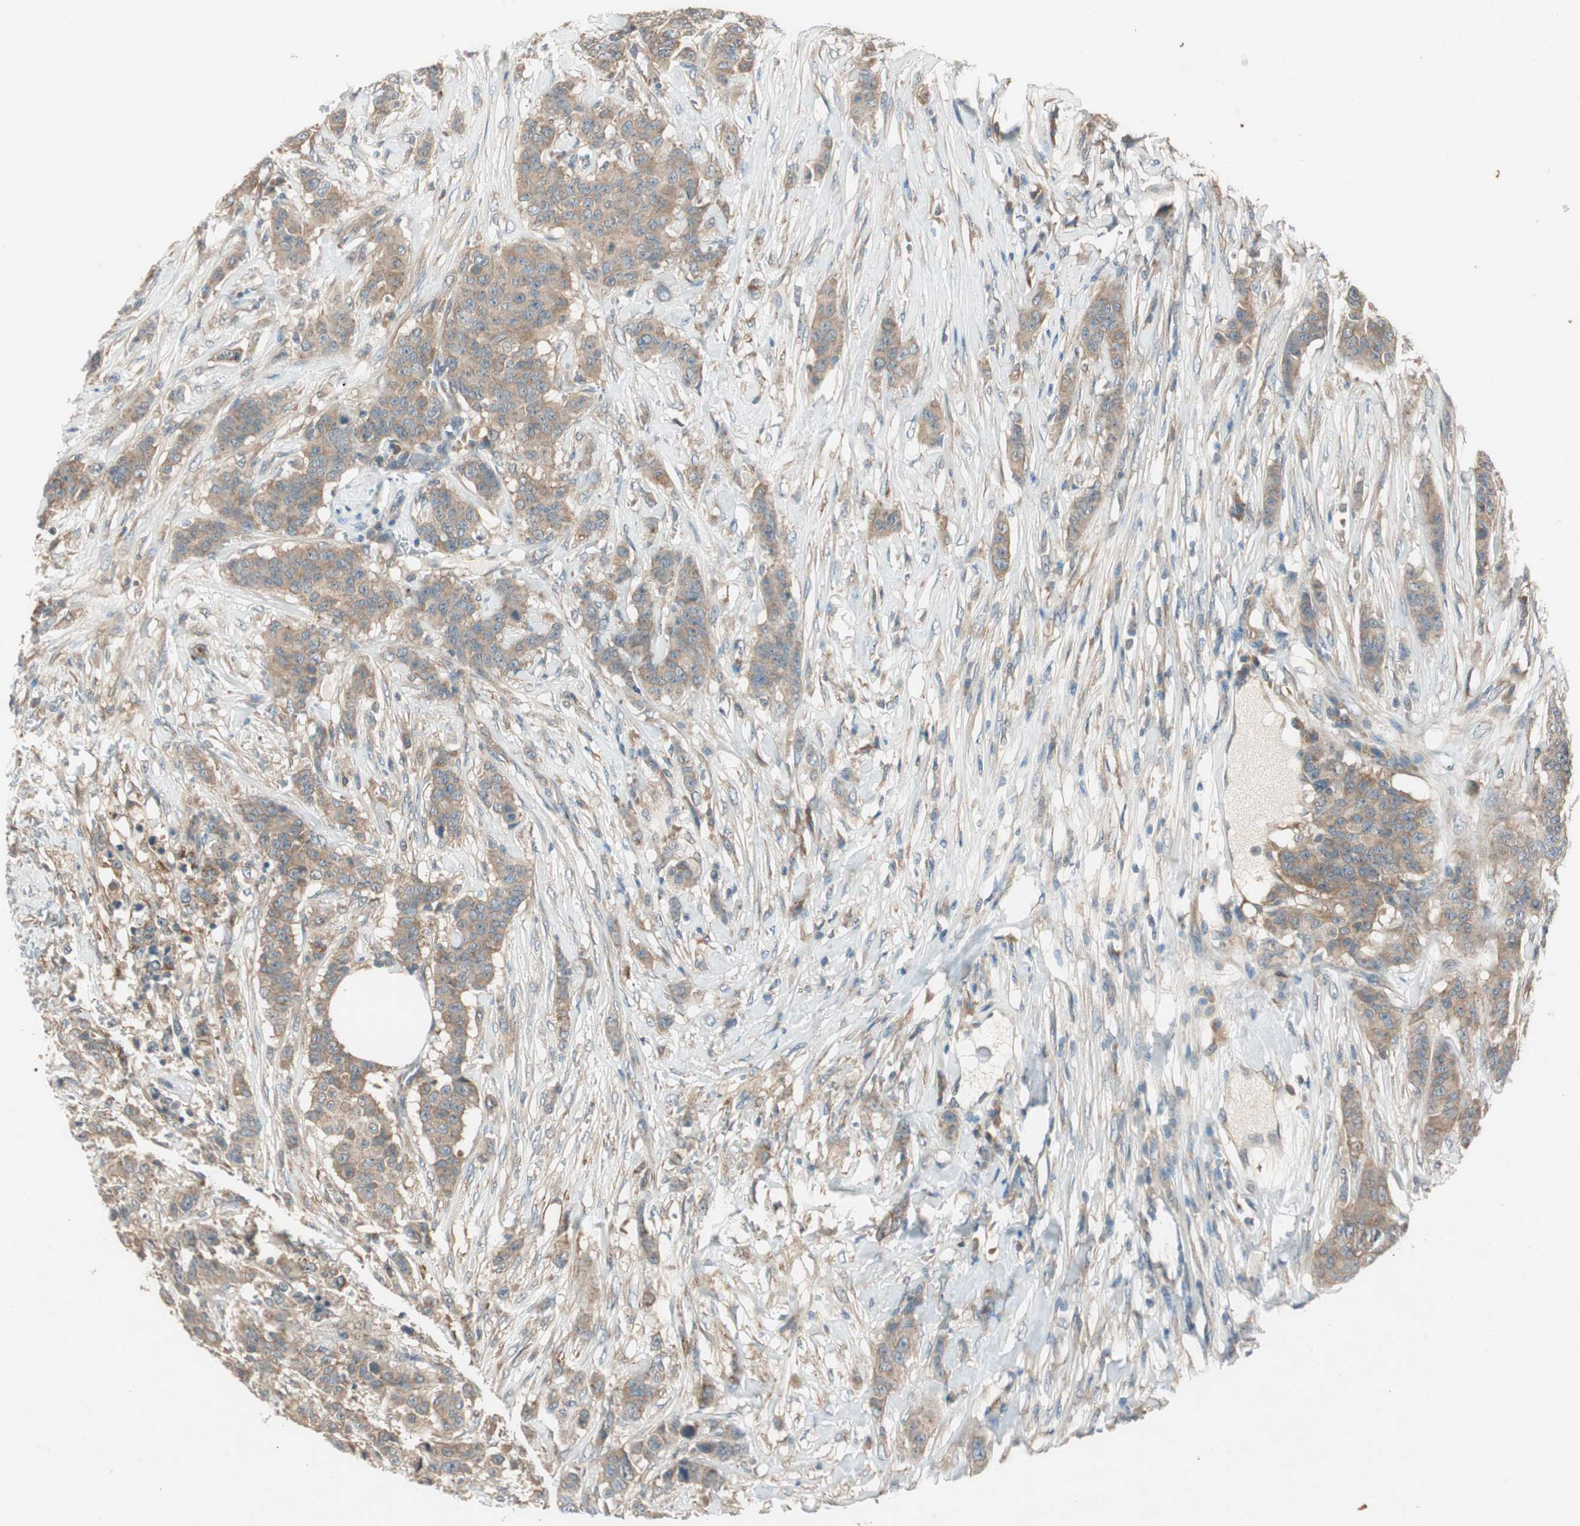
{"staining": {"intensity": "moderate", "quantity": ">75%", "location": "cytoplasmic/membranous"}, "tissue": "breast cancer", "cell_type": "Tumor cells", "image_type": "cancer", "snomed": [{"axis": "morphology", "description": "Duct carcinoma"}, {"axis": "topography", "description": "Breast"}], "caption": "Human breast cancer (intraductal carcinoma) stained with a brown dye shows moderate cytoplasmic/membranous positive expression in approximately >75% of tumor cells.", "gene": "NCLN", "patient": {"sex": "female", "age": 40}}